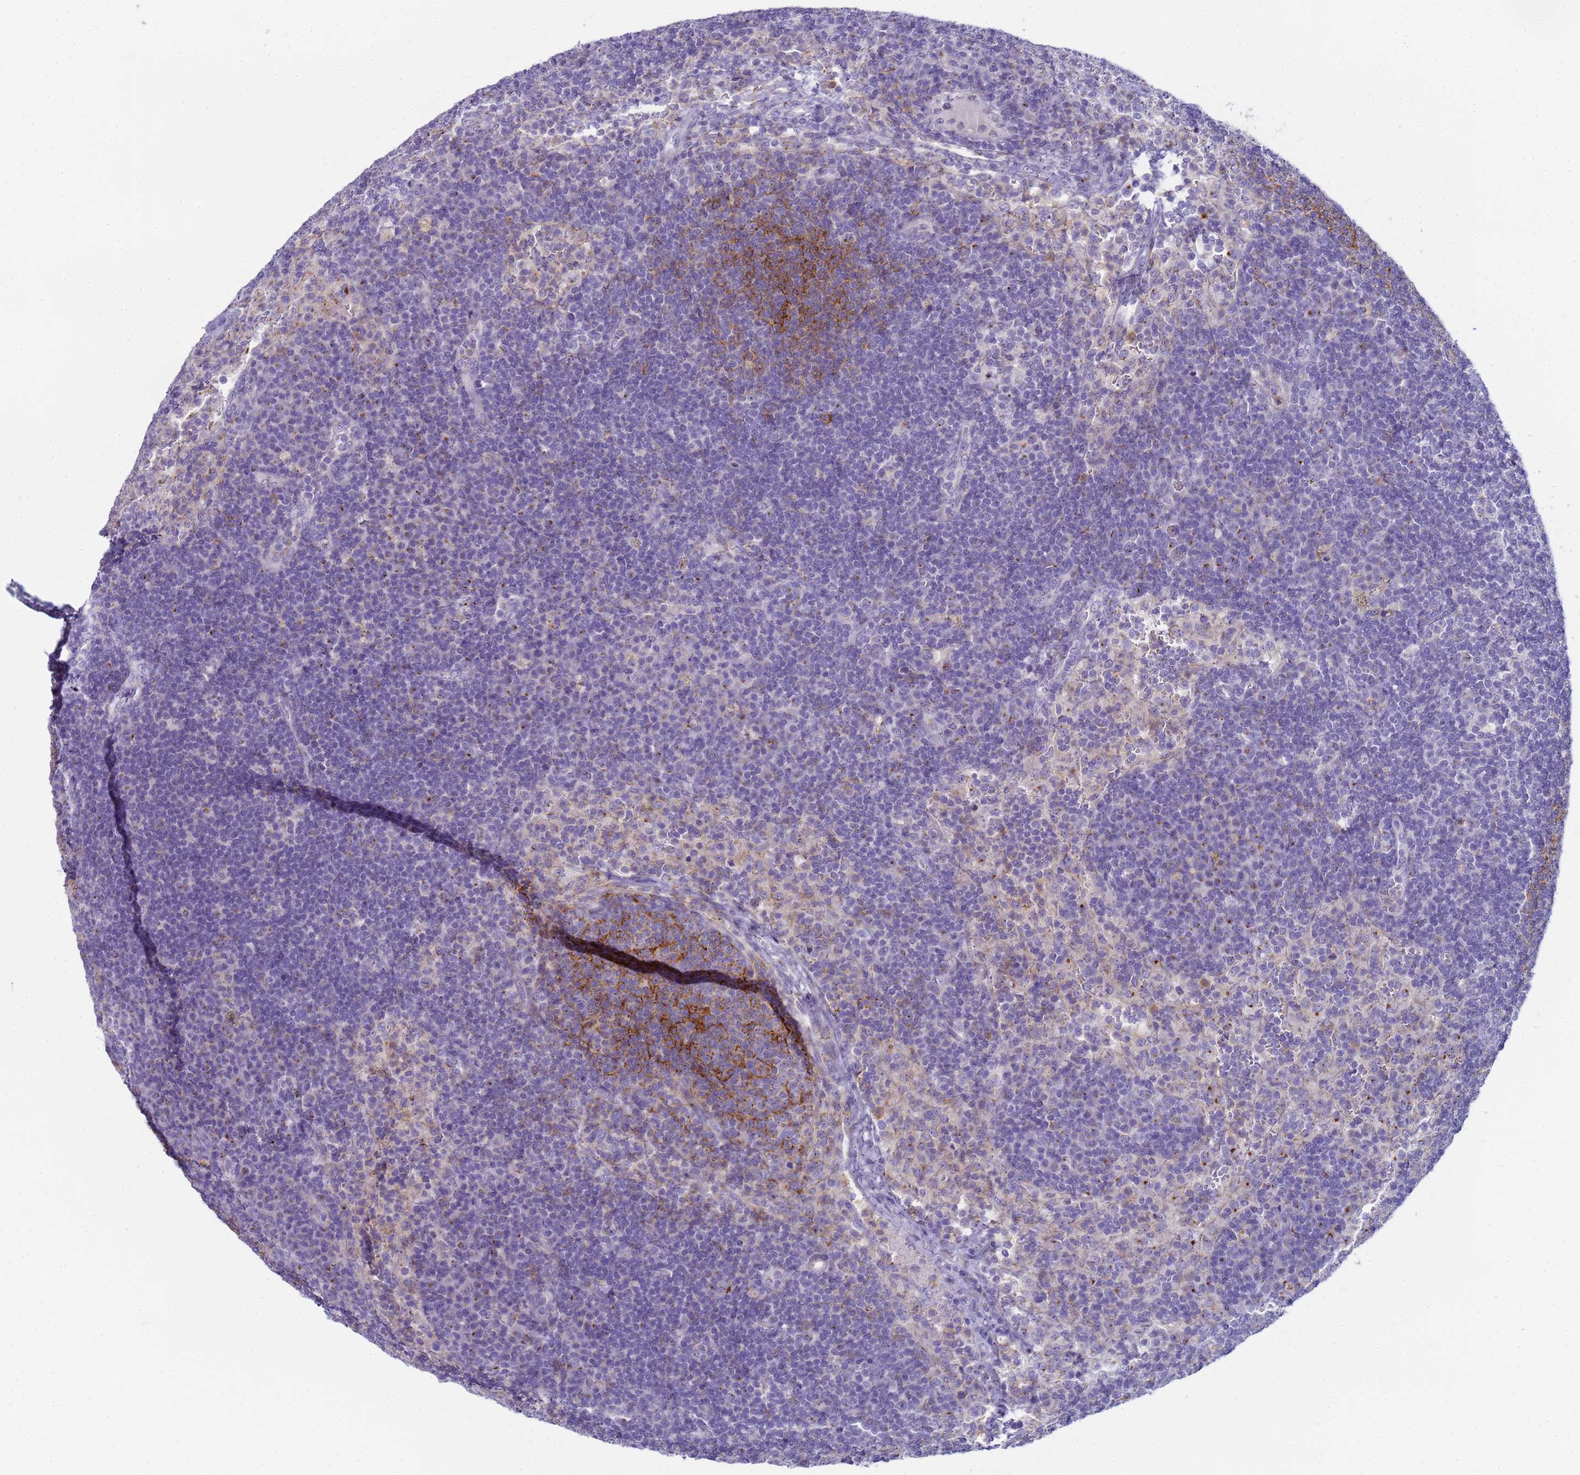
{"staining": {"intensity": "moderate", "quantity": "25%-75%", "location": "cytoplasmic/membranous"}, "tissue": "lymph node", "cell_type": "Germinal center cells", "image_type": "normal", "snomed": [{"axis": "morphology", "description": "Normal tissue, NOS"}, {"axis": "topography", "description": "Lymph node"}], "caption": "Lymph node stained with immunohistochemistry (IHC) demonstrates moderate cytoplasmic/membranous staining in approximately 25%-75% of germinal center cells. (DAB = brown stain, brightfield microscopy at high magnification).", "gene": "CR1", "patient": {"sex": "female", "age": 70}}